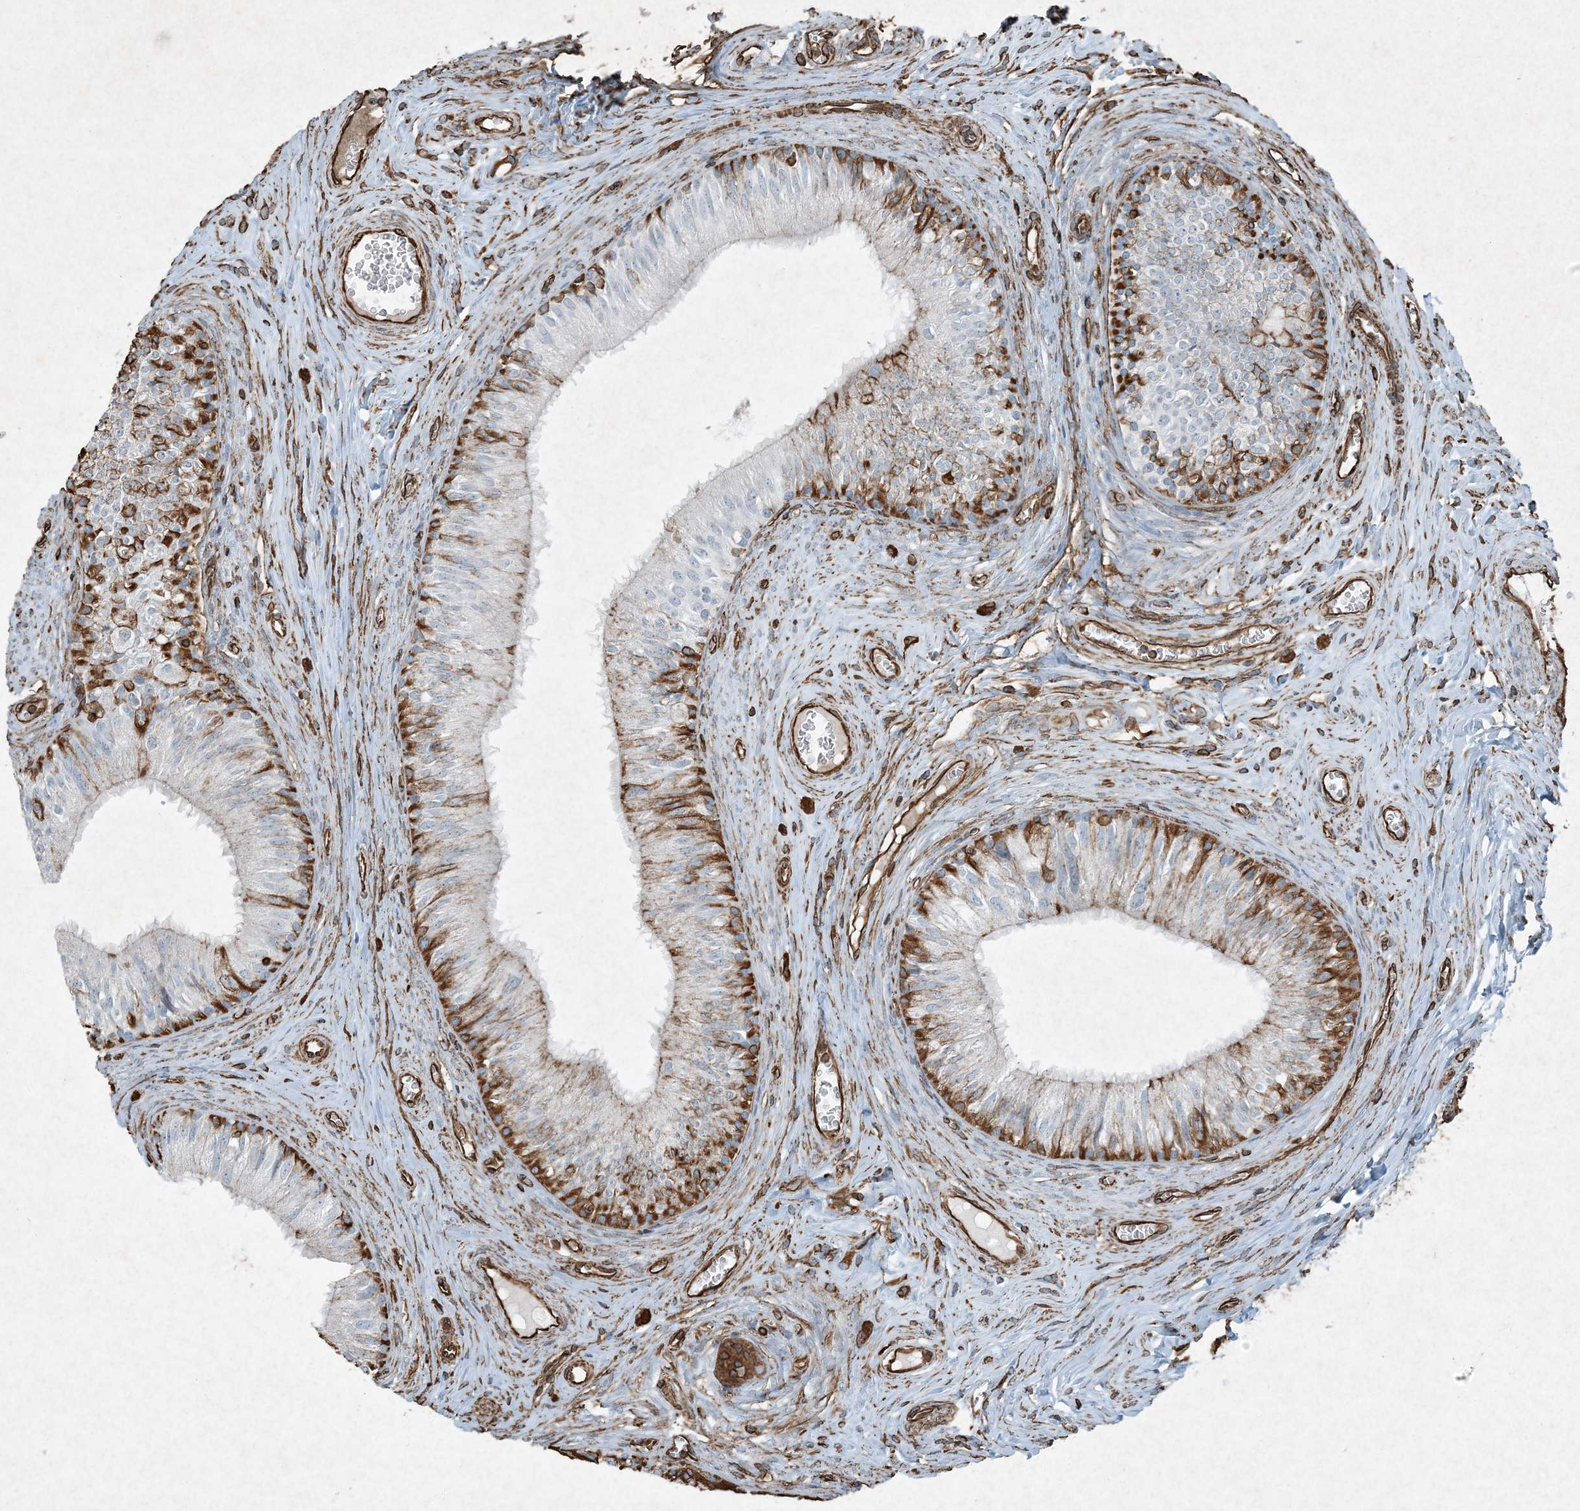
{"staining": {"intensity": "strong", "quantity": "<25%", "location": "cytoplasmic/membranous"}, "tissue": "epididymis", "cell_type": "Glandular cells", "image_type": "normal", "snomed": [{"axis": "morphology", "description": "Normal tissue, NOS"}, {"axis": "topography", "description": "Epididymis"}], "caption": "This micrograph displays immunohistochemistry staining of normal human epididymis, with medium strong cytoplasmic/membranous positivity in approximately <25% of glandular cells.", "gene": "RYK", "patient": {"sex": "male", "age": 46}}